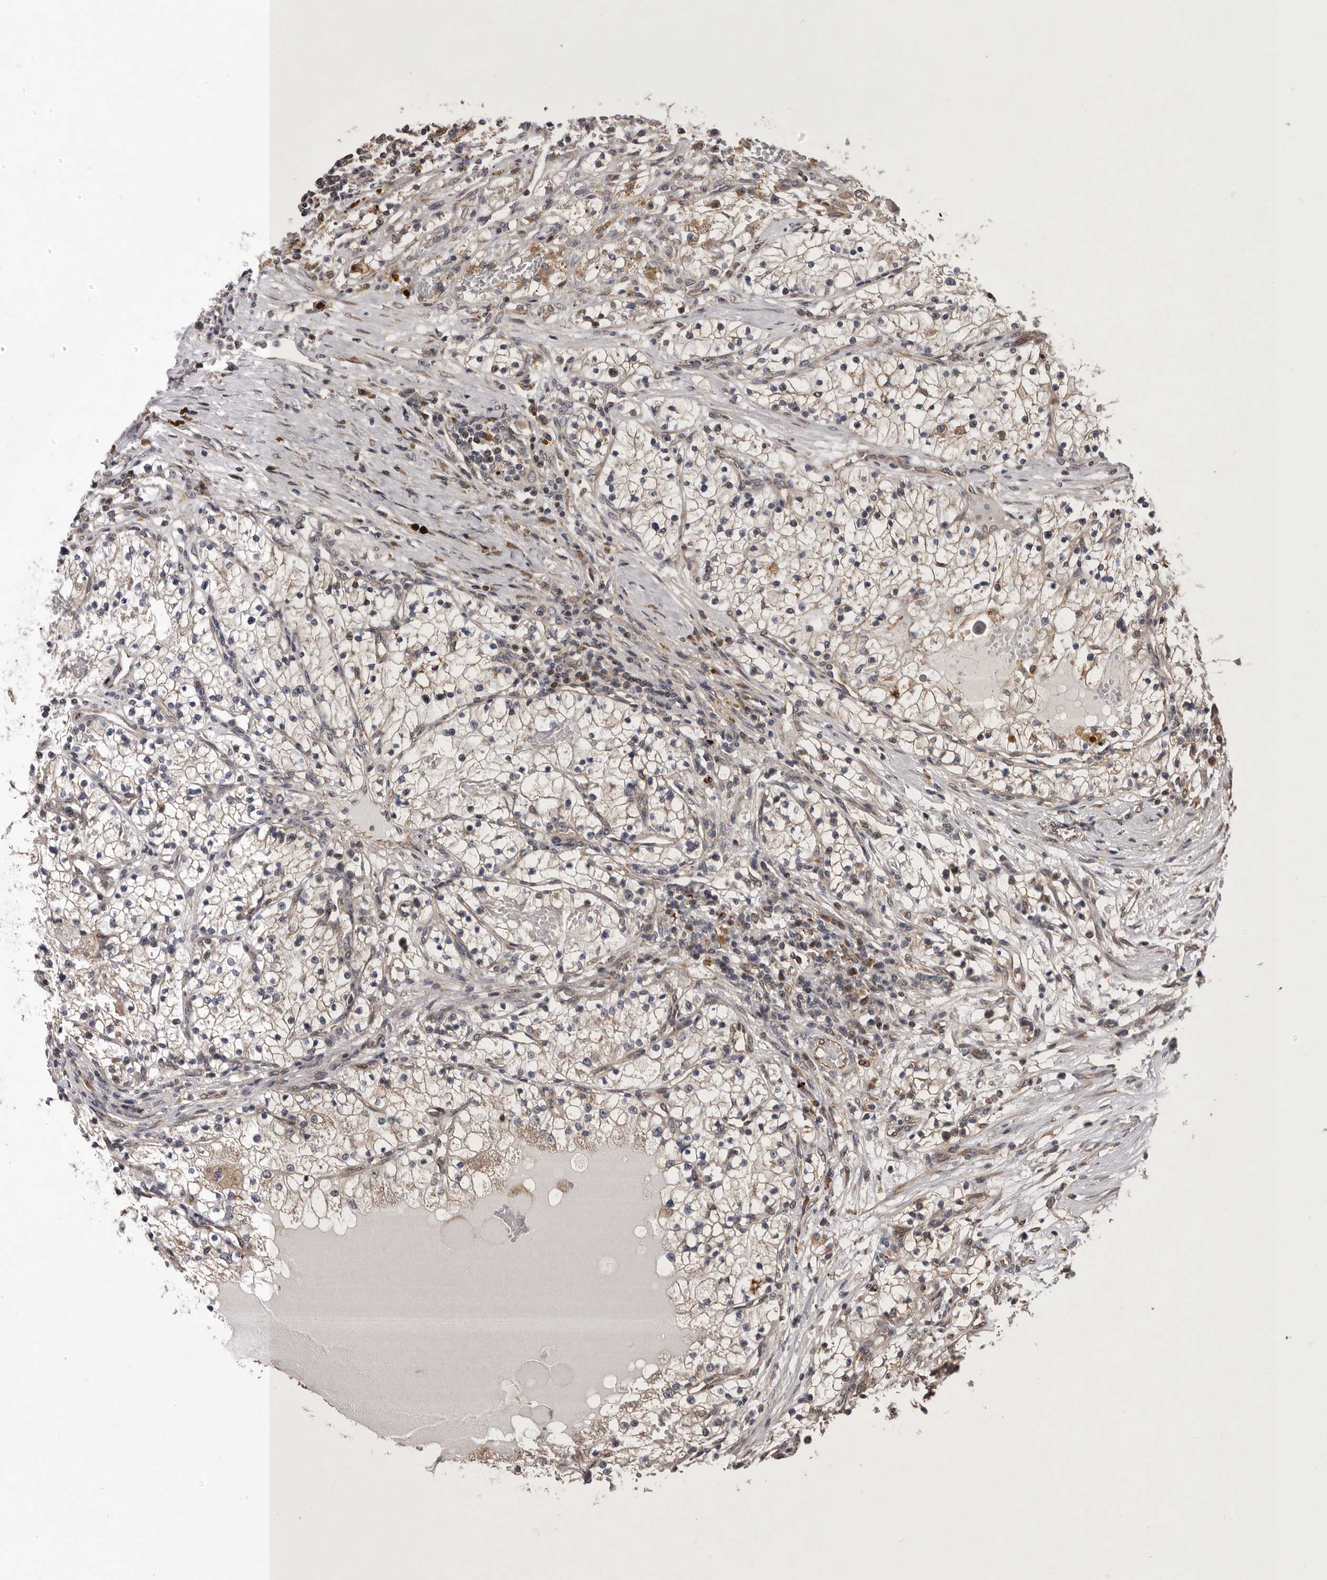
{"staining": {"intensity": "weak", "quantity": "<25%", "location": "cytoplasmic/membranous"}, "tissue": "renal cancer", "cell_type": "Tumor cells", "image_type": "cancer", "snomed": [{"axis": "morphology", "description": "Normal tissue, NOS"}, {"axis": "morphology", "description": "Adenocarcinoma, NOS"}, {"axis": "topography", "description": "Kidney"}], "caption": "Tumor cells are negative for brown protein staining in adenocarcinoma (renal).", "gene": "GADD45B", "patient": {"sex": "male", "age": 68}}